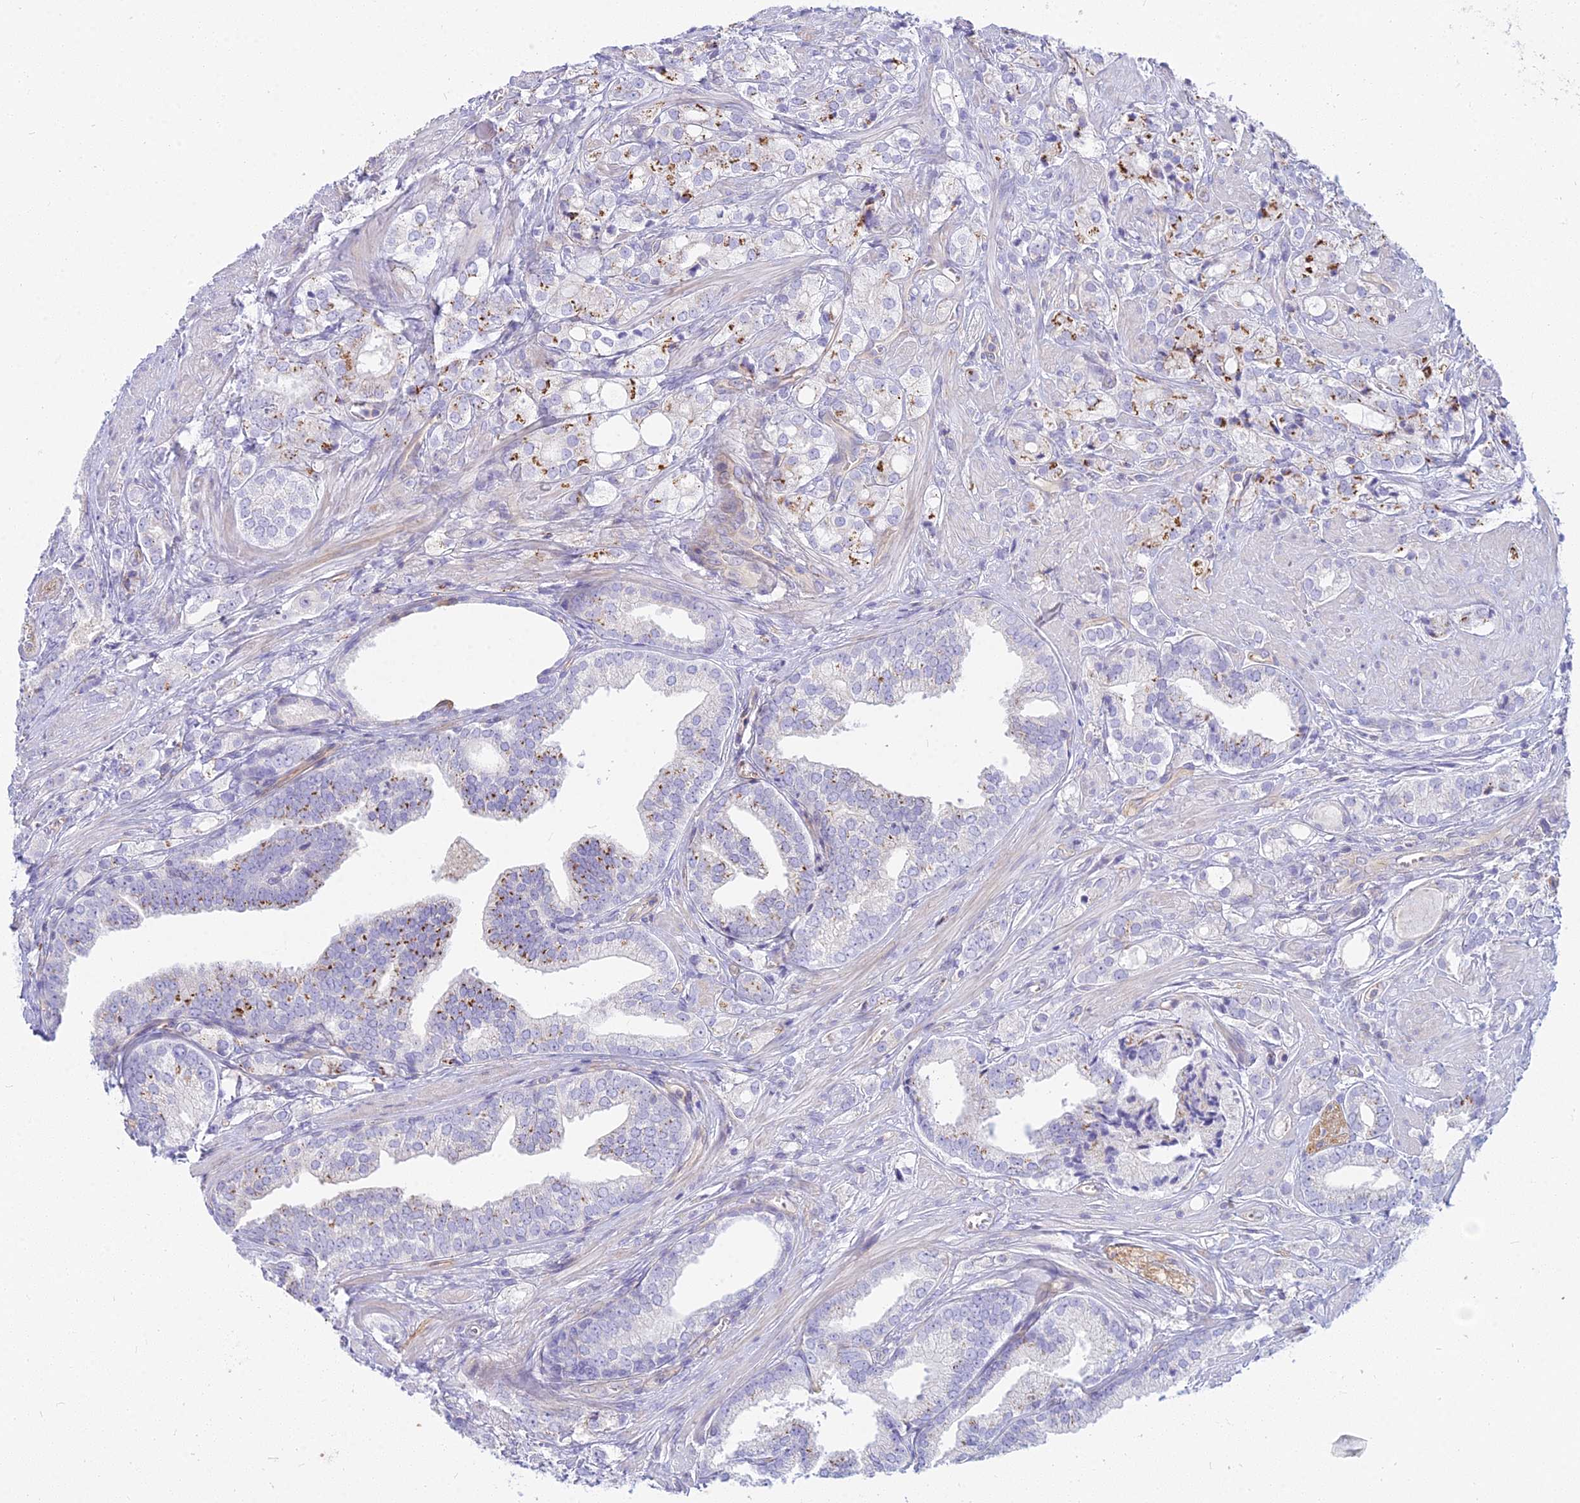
{"staining": {"intensity": "moderate", "quantity": "<25%", "location": "cytoplasmic/membranous"}, "tissue": "prostate cancer", "cell_type": "Tumor cells", "image_type": "cancer", "snomed": [{"axis": "morphology", "description": "Adenocarcinoma, High grade"}, {"axis": "topography", "description": "Prostate"}], "caption": "Immunohistochemical staining of human prostate cancer (adenocarcinoma (high-grade)) shows low levels of moderate cytoplasmic/membranous protein positivity in approximately <25% of tumor cells.", "gene": "SMIM24", "patient": {"sex": "male", "age": 50}}